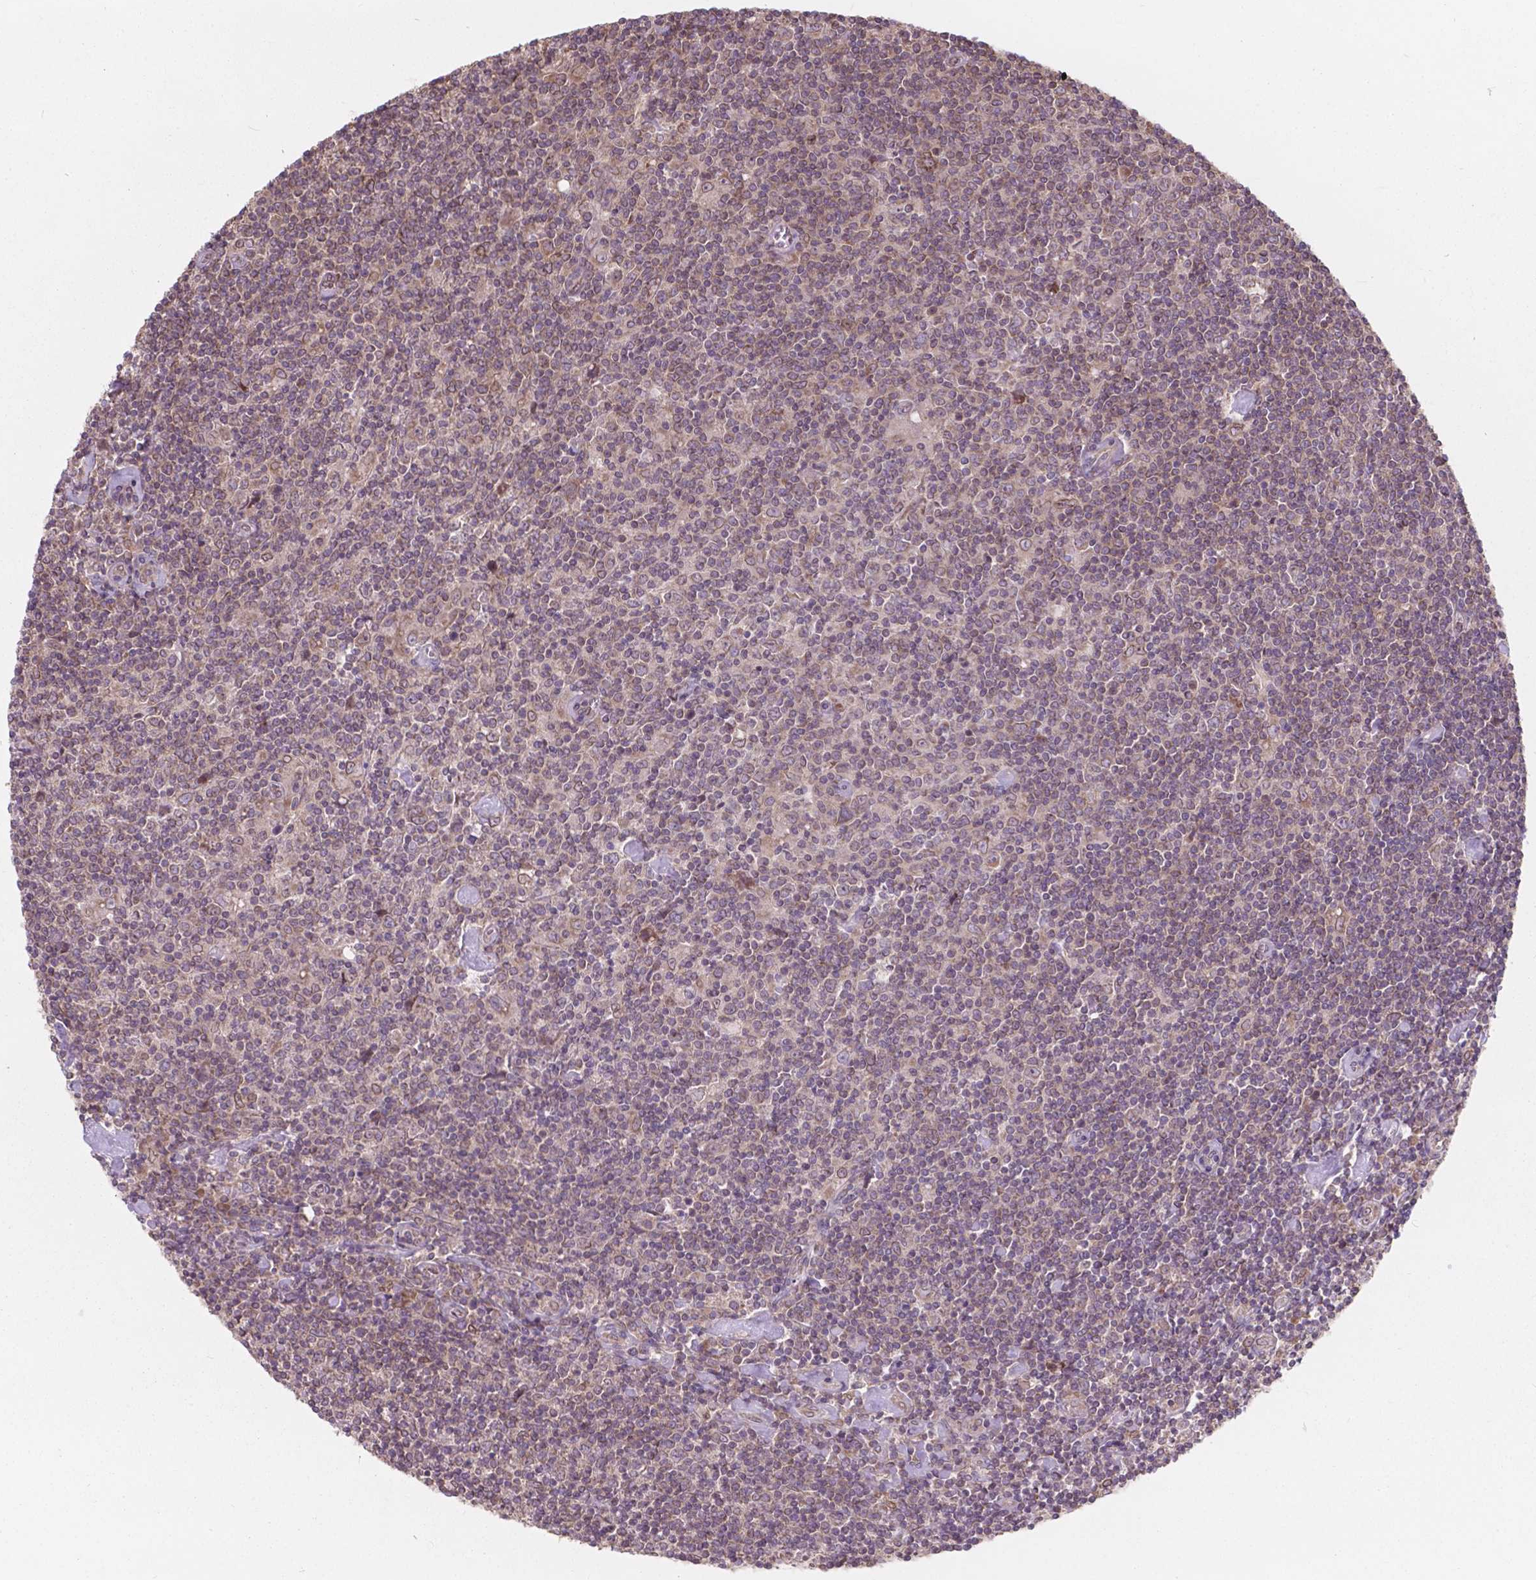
{"staining": {"intensity": "negative", "quantity": "none", "location": "none"}, "tissue": "lymphoma", "cell_type": "Tumor cells", "image_type": "cancer", "snomed": [{"axis": "morphology", "description": "Hodgkin's disease, NOS"}, {"axis": "topography", "description": "Lymph node"}], "caption": "IHC micrograph of Hodgkin's disease stained for a protein (brown), which exhibits no positivity in tumor cells.", "gene": "MRPL33", "patient": {"sex": "male", "age": 40}}